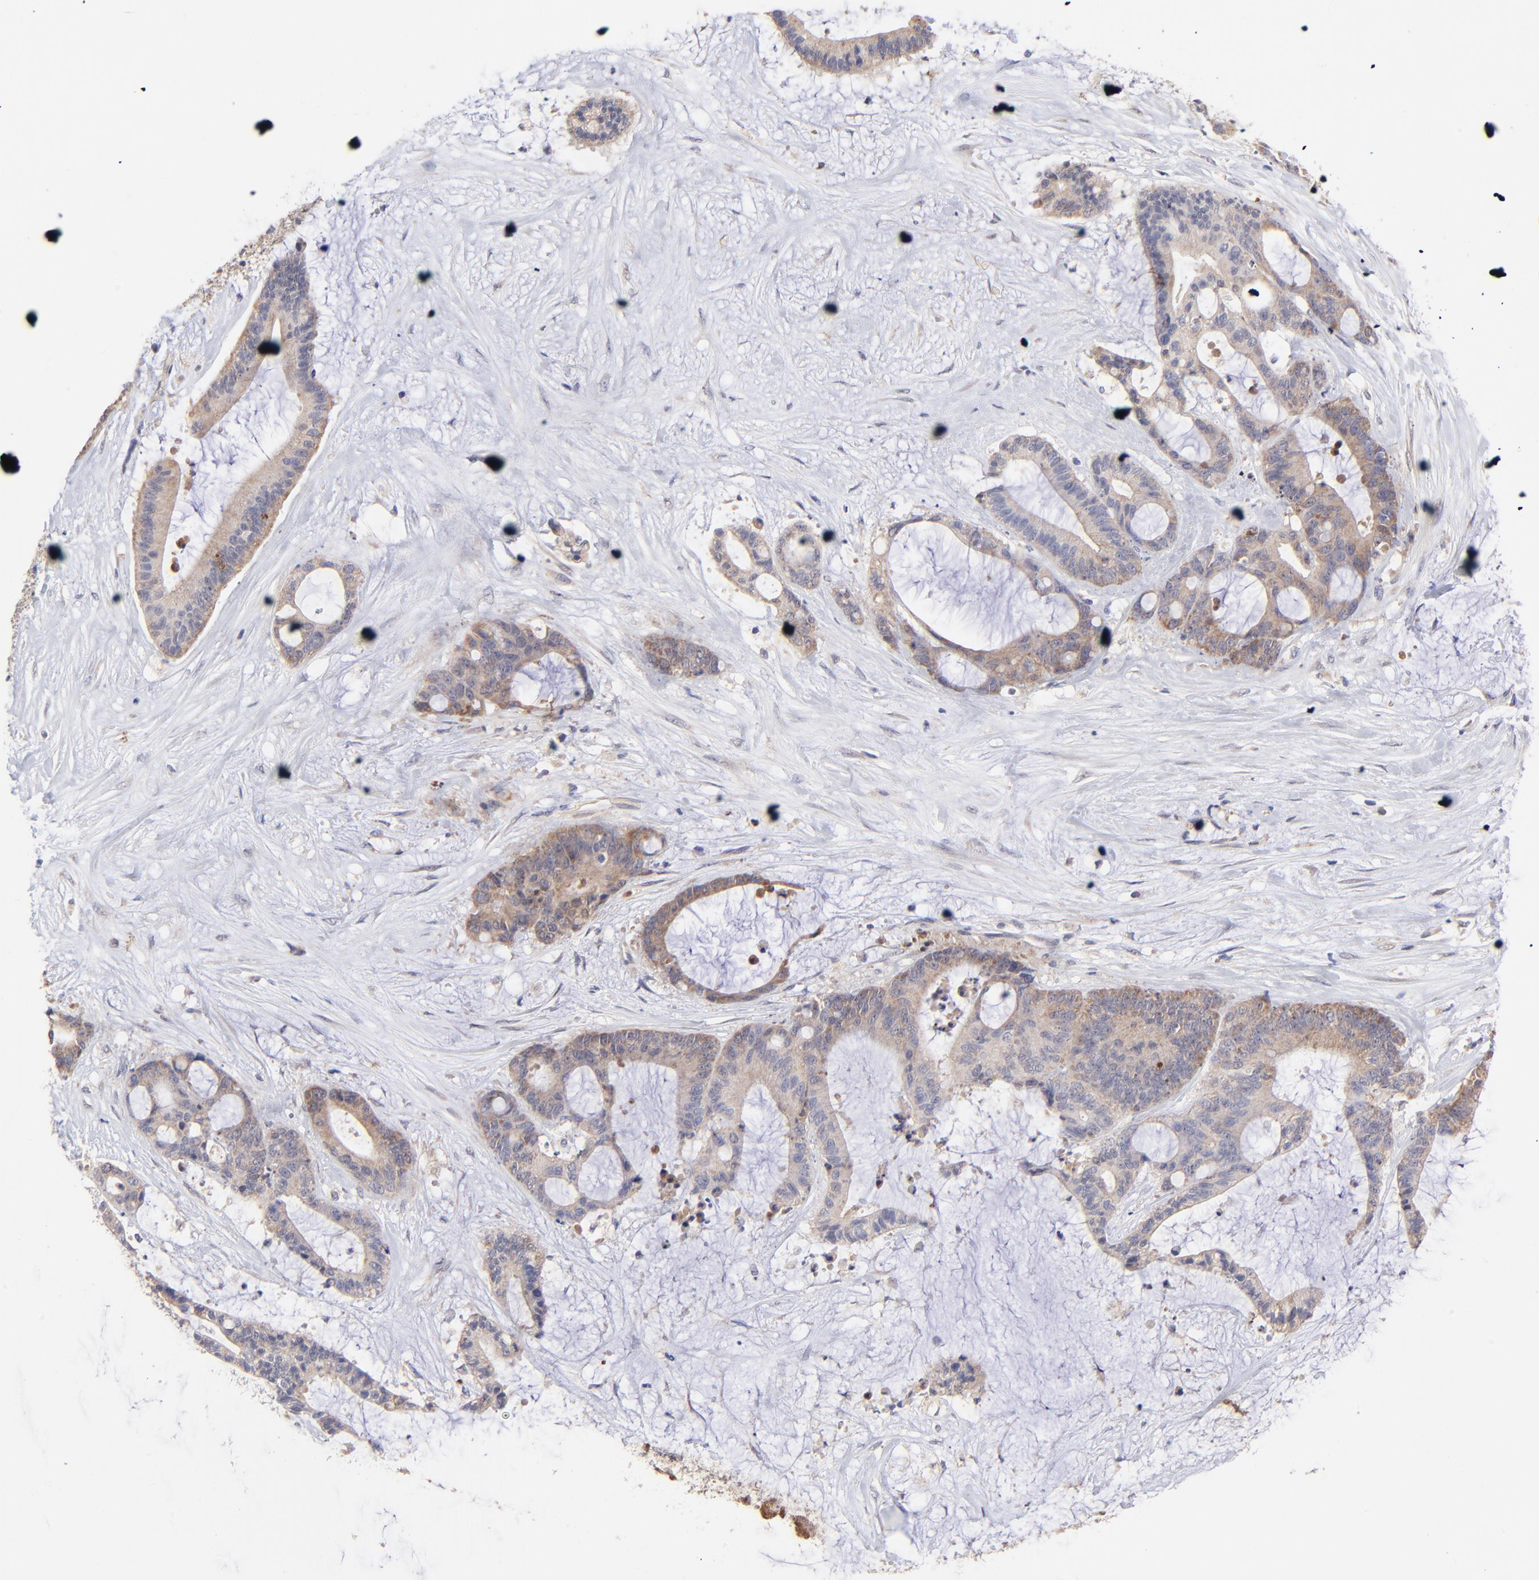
{"staining": {"intensity": "moderate", "quantity": "25%-75%", "location": "cytoplasmic/membranous"}, "tissue": "liver cancer", "cell_type": "Tumor cells", "image_type": "cancer", "snomed": [{"axis": "morphology", "description": "Cholangiocarcinoma"}, {"axis": "topography", "description": "Liver"}], "caption": "The immunohistochemical stain shows moderate cytoplasmic/membranous expression in tumor cells of liver cancer tissue.", "gene": "UBE2H", "patient": {"sex": "female", "age": 73}}